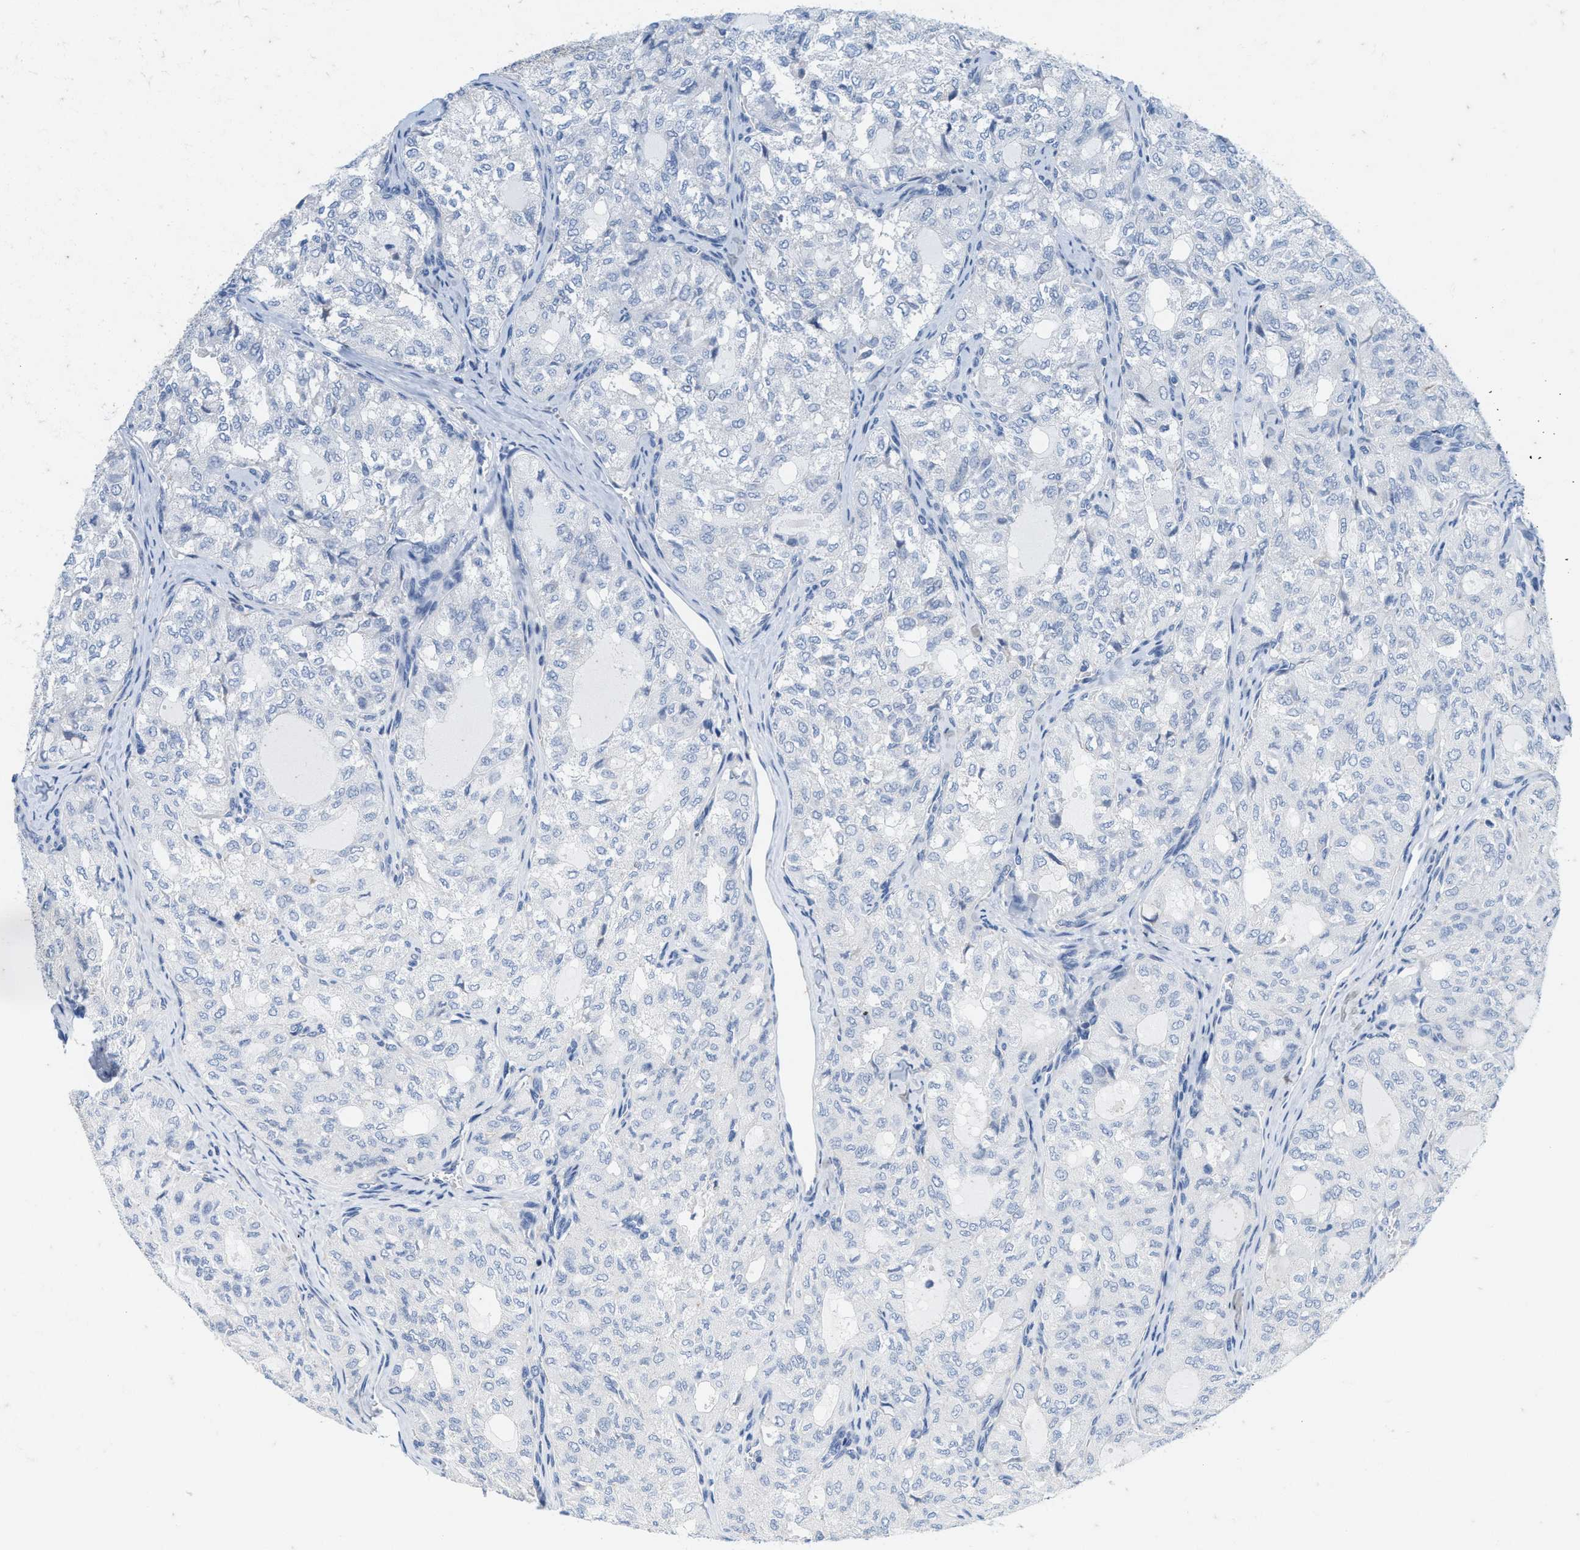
{"staining": {"intensity": "negative", "quantity": "none", "location": "none"}, "tissue": "thyroid cancer", "cell_type": "Tumor cells", "image_type": "cancer", "snomed": [{"axis": "morphology", "description": "Follicular adenoma carcinoma, NOS"}, {"axis": "topography", "description": "Thyroid gland"}], "caption": "Tumor cells are negative for protein expression in human follicular adenoma carcinoma (thyroid).", "gene": "ABCB11", "patient": {"sex": "male", "age": 75}}